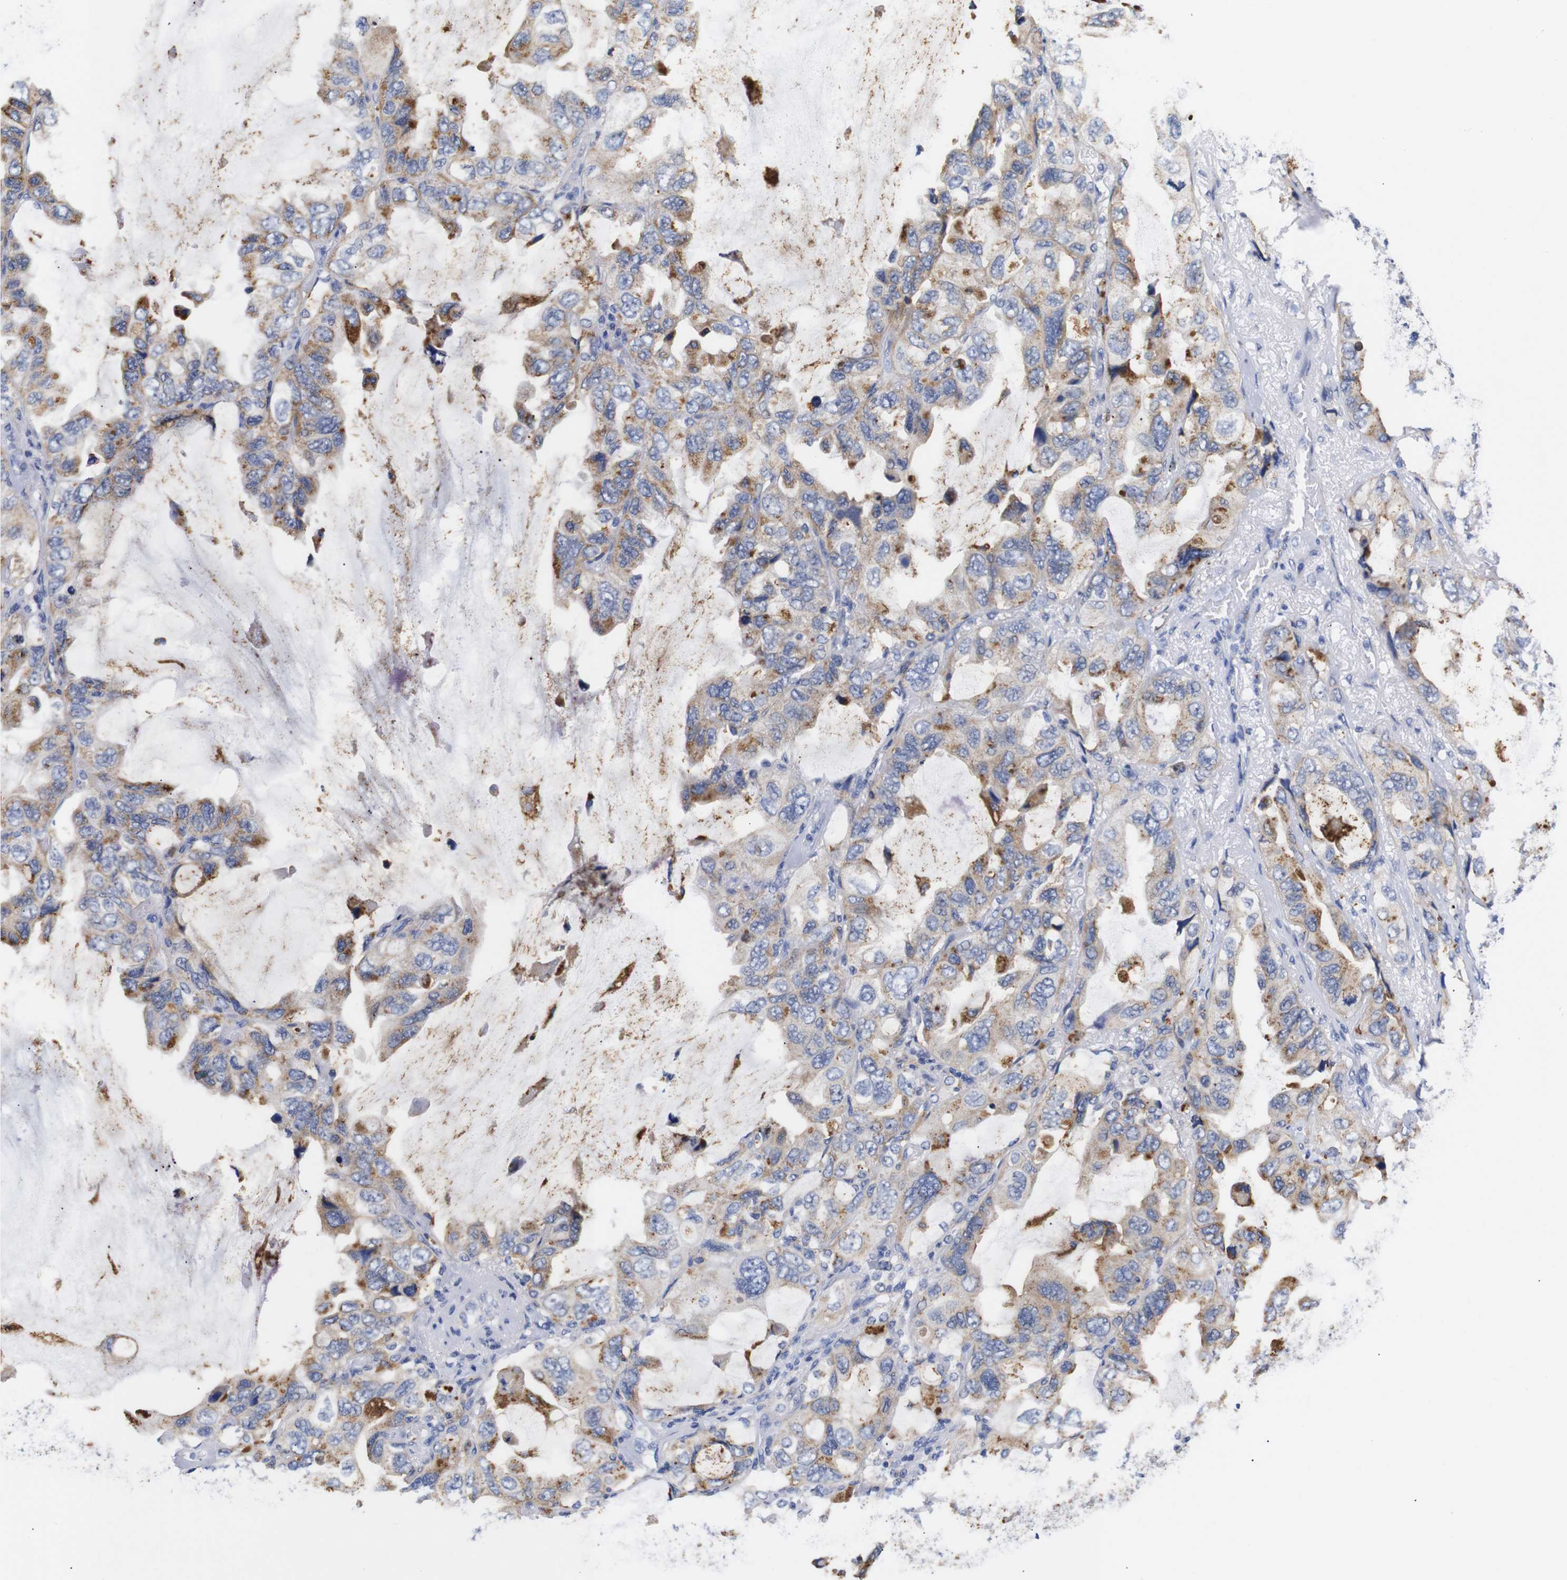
{"staining": {"intensity": "moderate", "quantity": "25%-75%", "location": "cytoplasmic/membranous"}, "tissue": "lung cancer", "cell_type": "Tumor cells", "image_type": "cancer", "snomed": [{"axis": "morphology", "description": "Squamous cell carcinoma, NOS"}, {"axis": "topography", "description": "Lung"}], "caption": "Brown immunohistochemical staining in human lung cancer (squamous cell carcinoma) reveals moderate cytoplasmic/membranous positivity in approximately 25%-75% of tumor cells. (Brightfield microscopy of DAB IHC at high magnification).", "gene": "OPN3", "patient": {"sex": "female", "age": 73}}